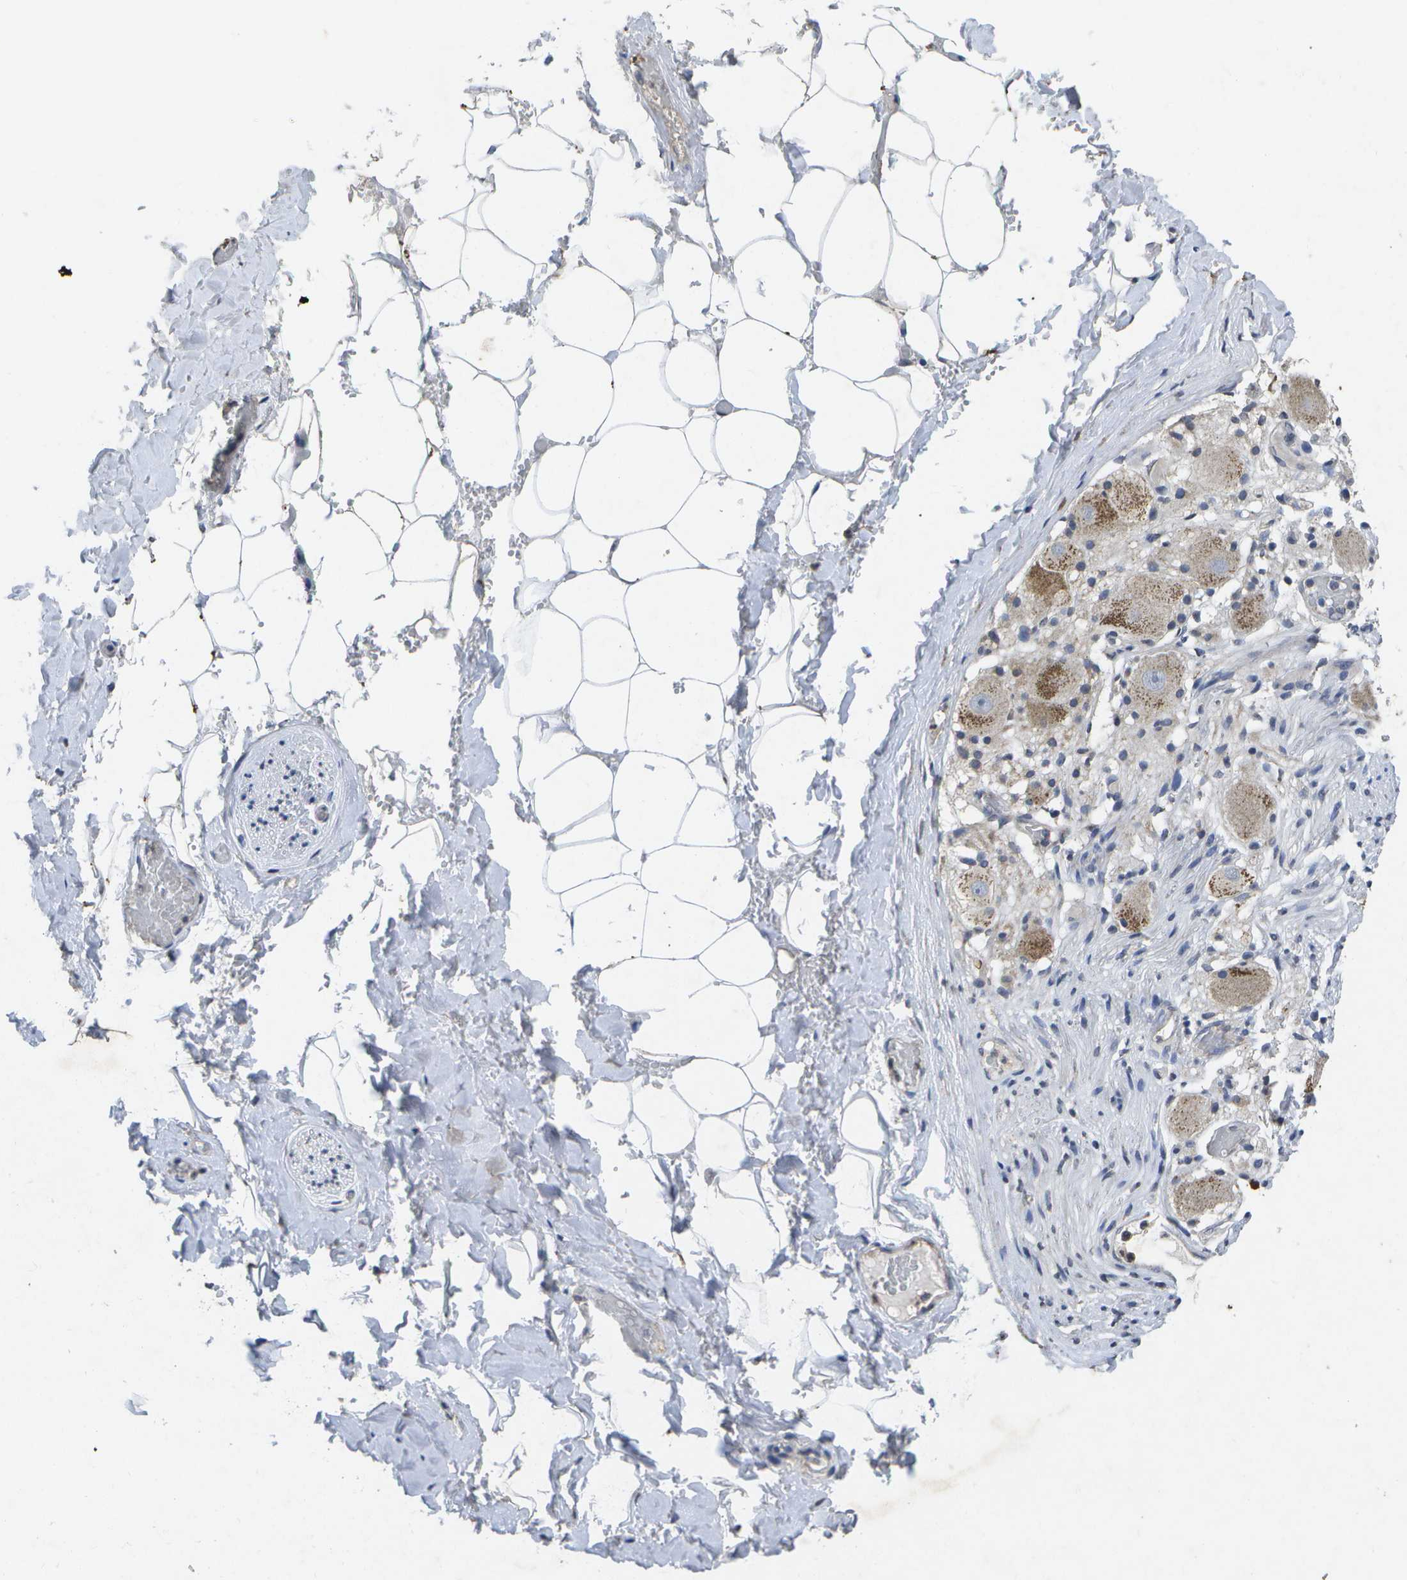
{"staining": {"intensity": "moderate", "quantity": ">75%", "location": "cytoplasmic/membranous"}, "tissue": "adipose tissue", "cell_type": "Adipocytes", "image_type": "normal", "snomed": [{"axis": "morphology", "description": "Normal tissue, NOS"}, {"axis": "topography", "description": "Peripheral nerve tissue"}], "caption": "Benign adipose tissue exhibits moderate cytoplasmic/membranous staining in about >75% of adipocytes The protein is shown in brown color, while the nuclei are stained blue..", "gene": "KDELR1", "patient": {"sex": "male", "age": 70}}